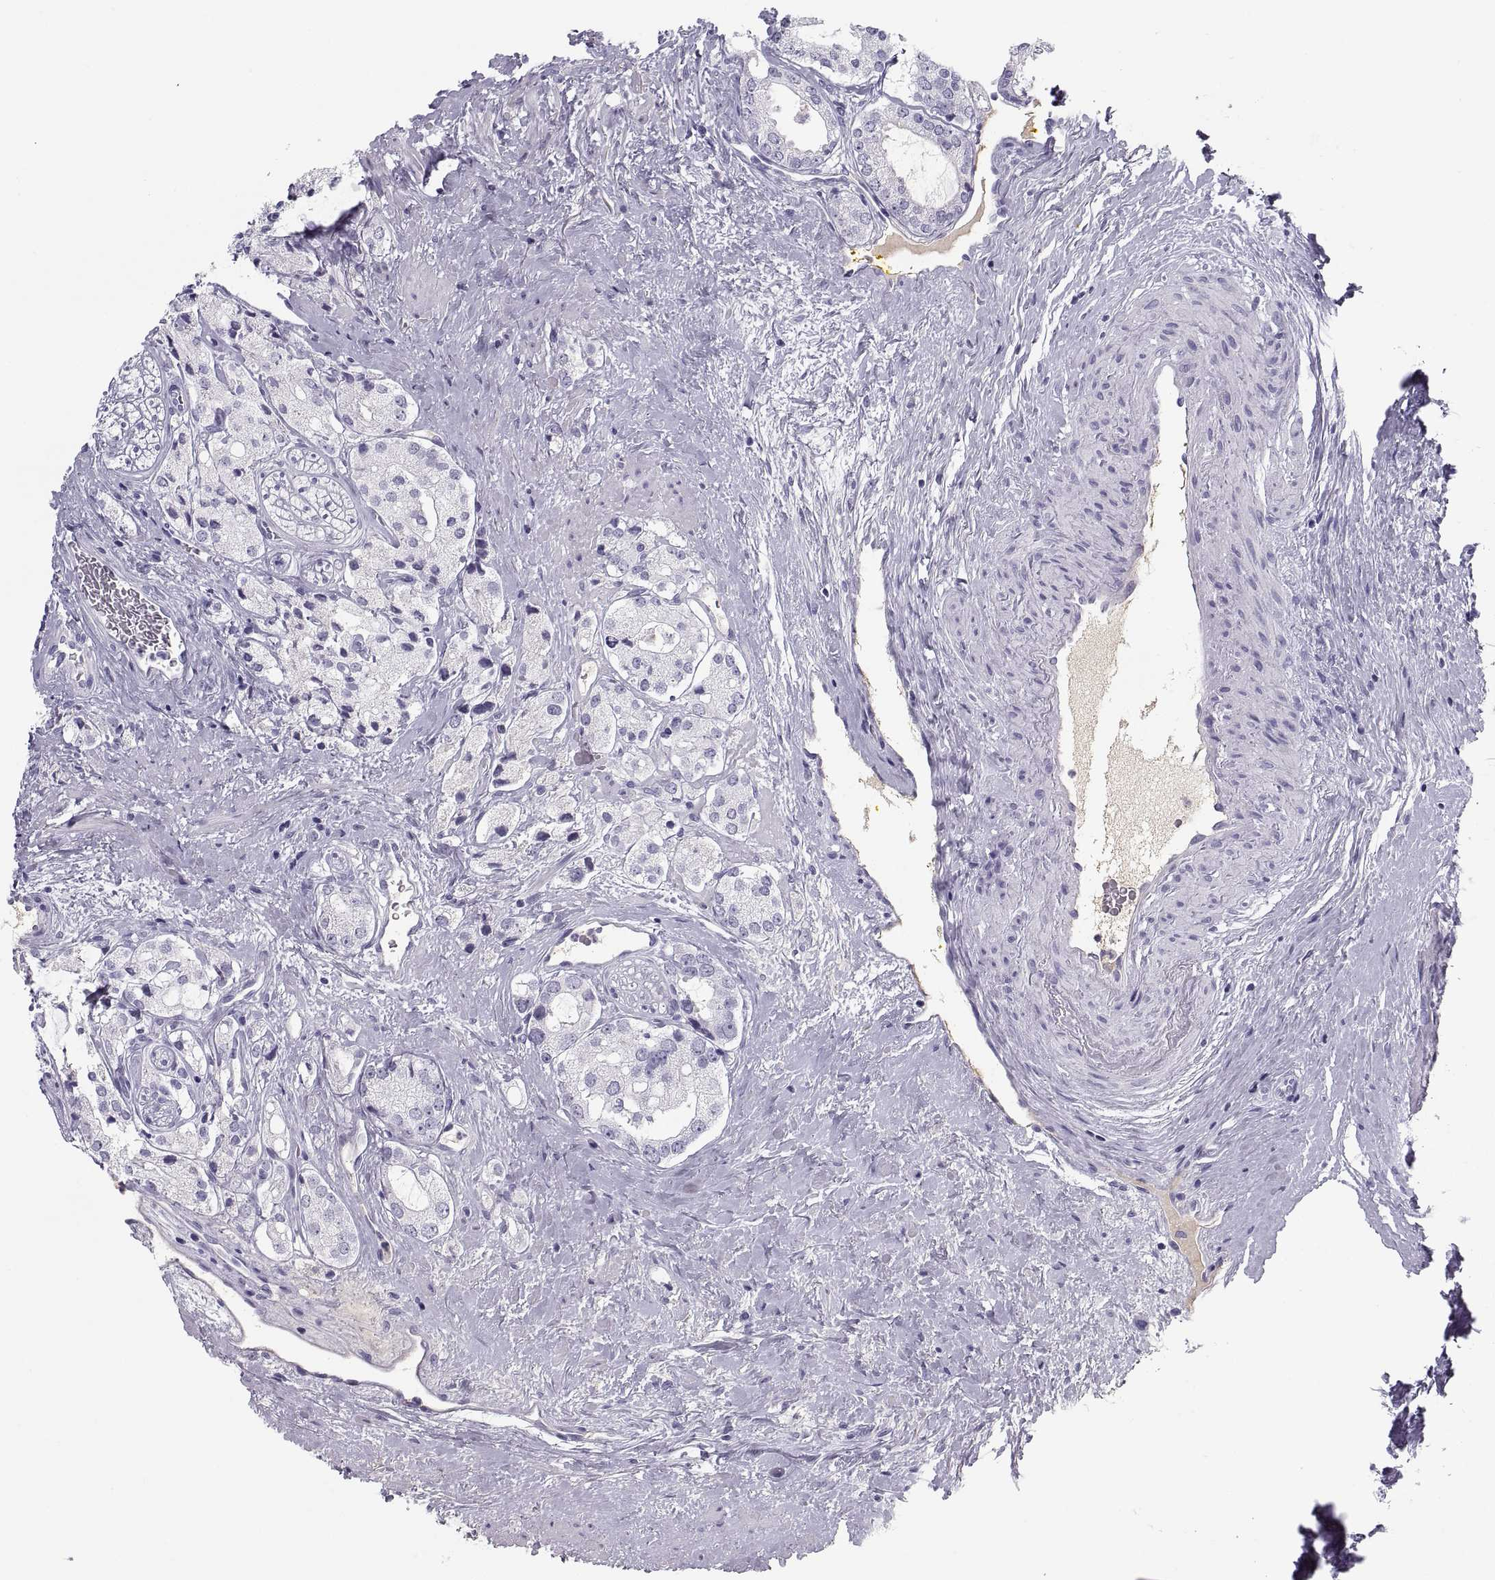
{"staining": {"intensity": "negative", "quantity": "none", "location": "none"}, "tissue": "prostate cancer", "cell_type": "Tumor cells", "image_type": "cancer", "snomed": [{"axis": "morphology", "description": "Adenocarcinoma, NOS"}, {"axis": "topography", "description": "Prostate"}], "caption": "Prostate adenocarcinoma was stained to show a protein in brown. There is no significant positivity in tumor cells.", "gene": "MAGEB2", "patient": {"sex": "male", "age": 66}}